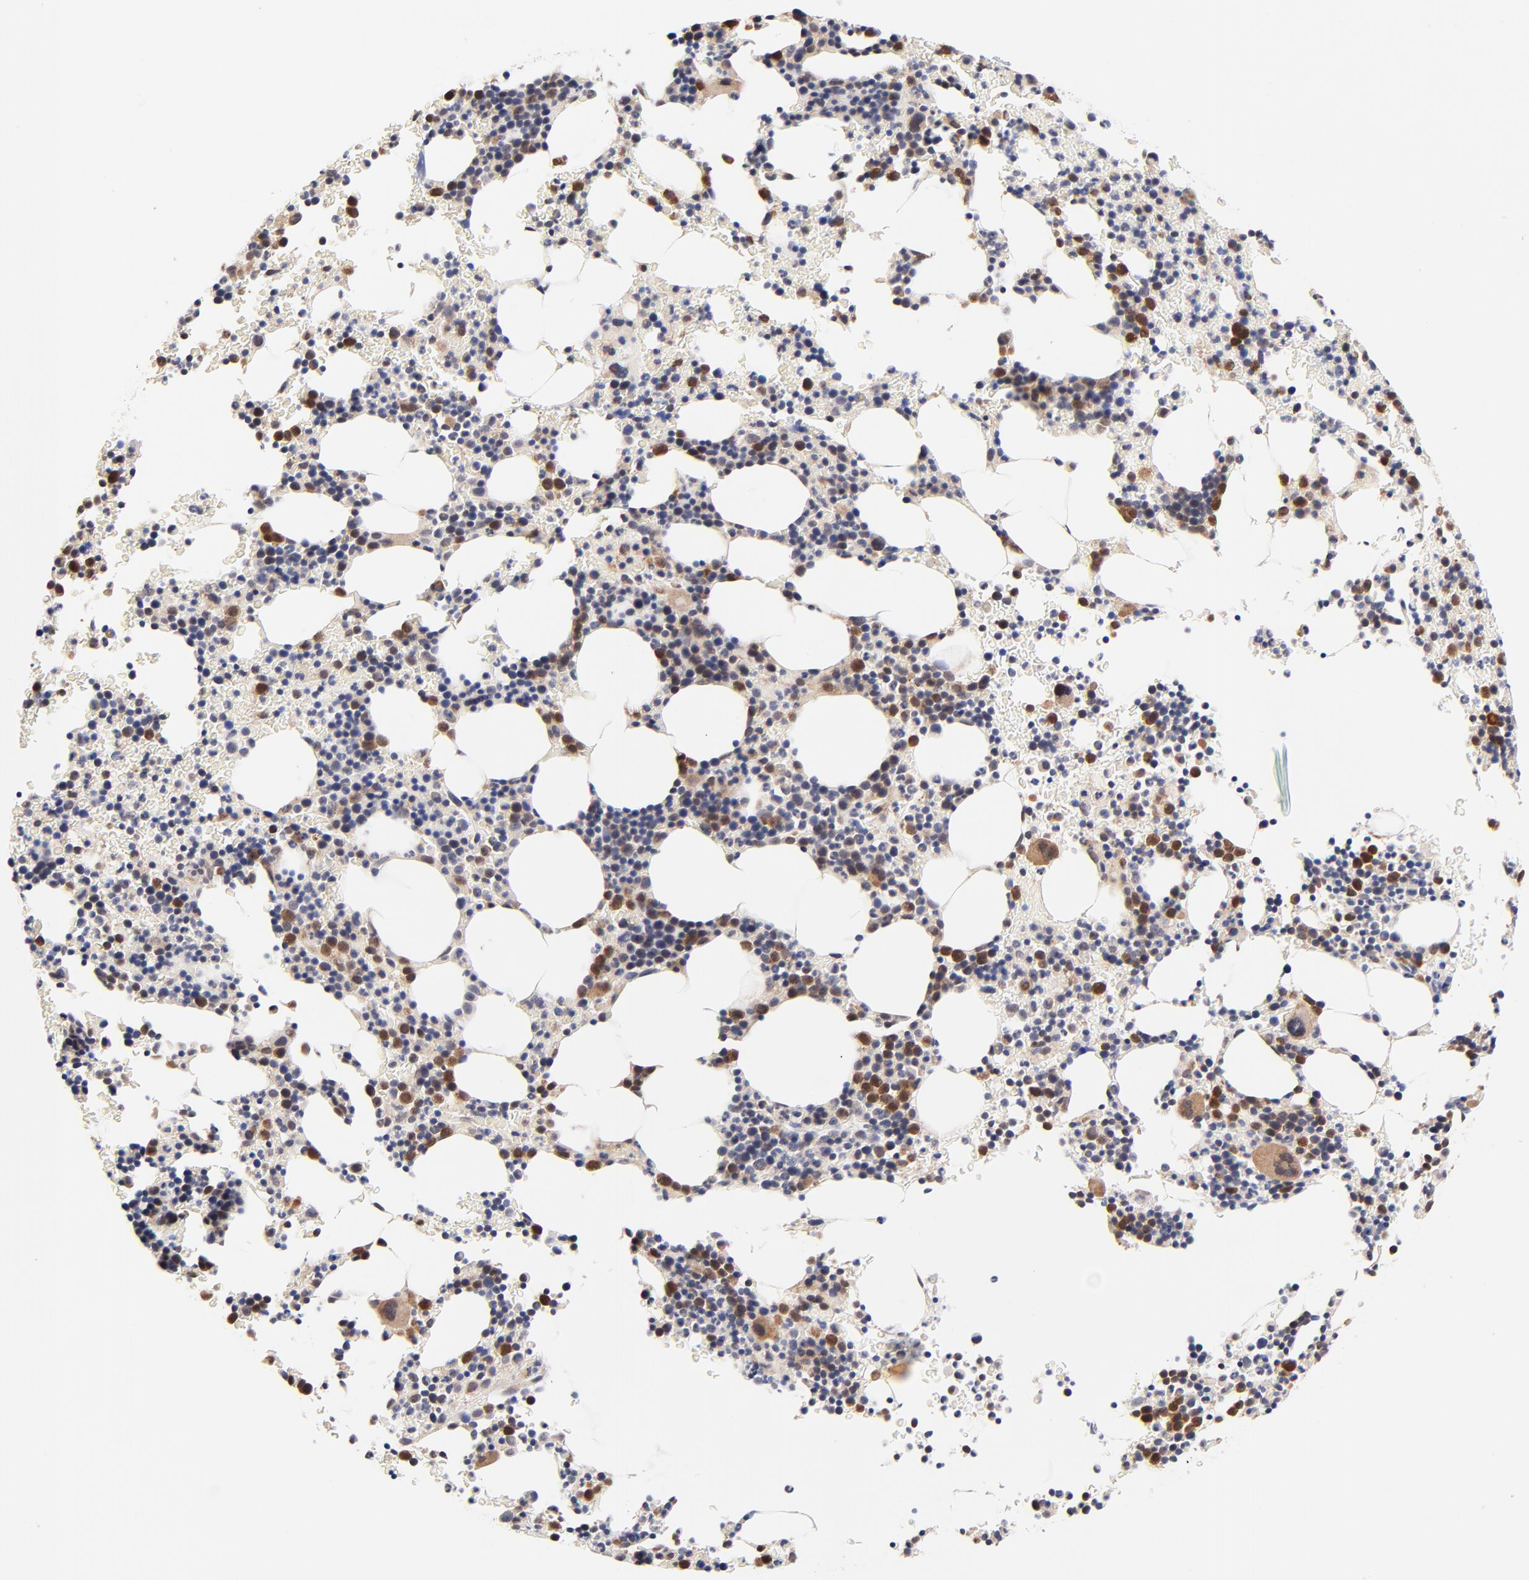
{"staining": {"intensity": "moderate", "quantity": "<25%", "location": "nuclear"}, "tissue": "bone marrow", "cell_type": "Hematopoietic cells", "image_type": "normal", "snomed": [{"axis": "morphology", "description": "Normal tissue, NOS"}, {"axis": "topography", "description": "Bone marrow"}], "caption": "Immunohistochemistry (IHC) image of unremarkable bone marrow stained for a protein (brown), which exhibits low levels of moderate nuclear expression in approximately <25% of hematopoietic cells.", "gene": "TXNL1", "patient": {"sex": "female", "age": 78}}